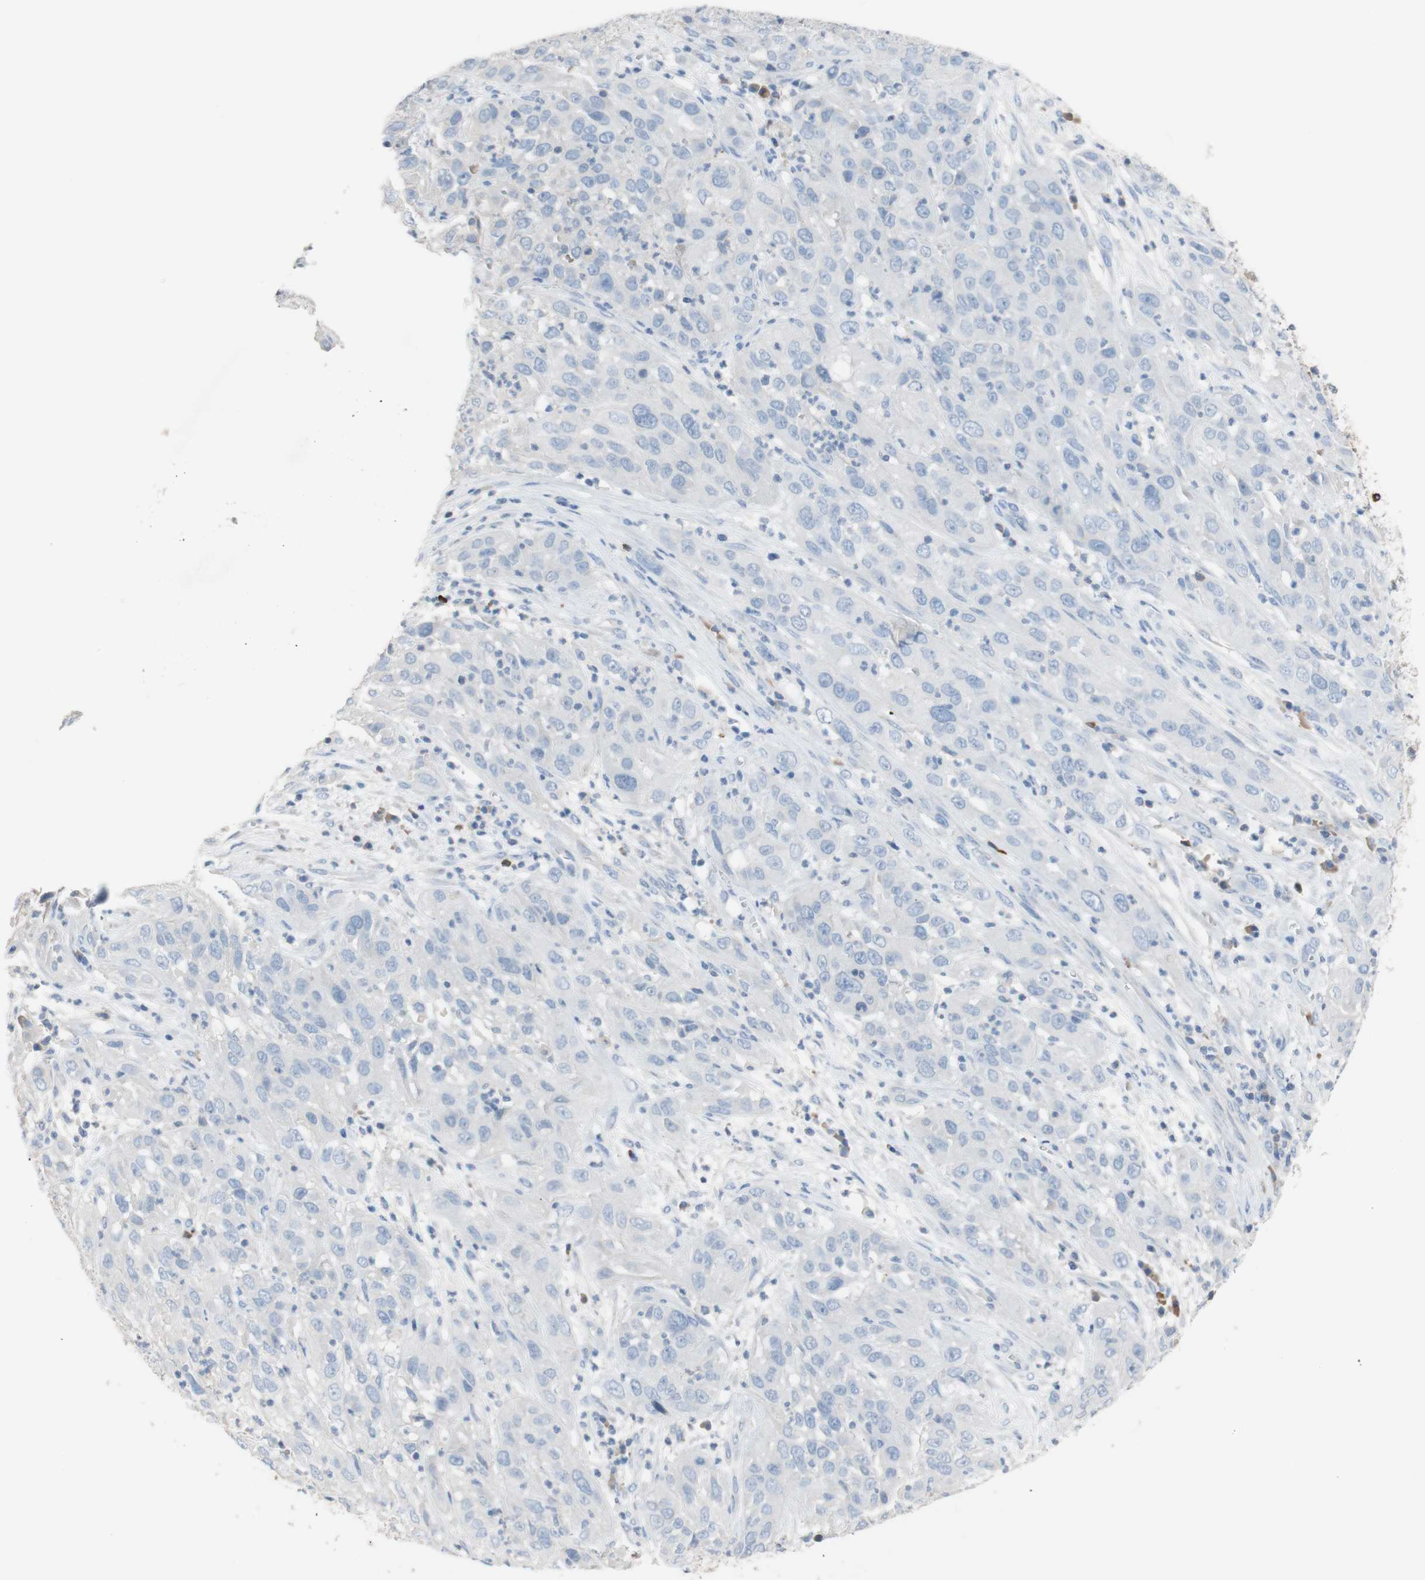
{"staining": {"intensity": "negative", "quantity": "none", "location": "none"}, "tissue": "cervical cancer", "cell_type": "Tumor cells", "image_type": "cancer", "snomed": [{"axis": "morphology", "description": "Squamous cell carcinoma, NOS"}, {"axis": "topography", "description": "Cervix"}], "caption": "Immunohistochemistry histopathology image of neoplastic tissue: human cervical squamous cell carcinoma stained with DAB reveals no significant protein positivity in tumor cells.", "gene": "PACSIN1", "patient": {"sex": "female", "age": 32}}